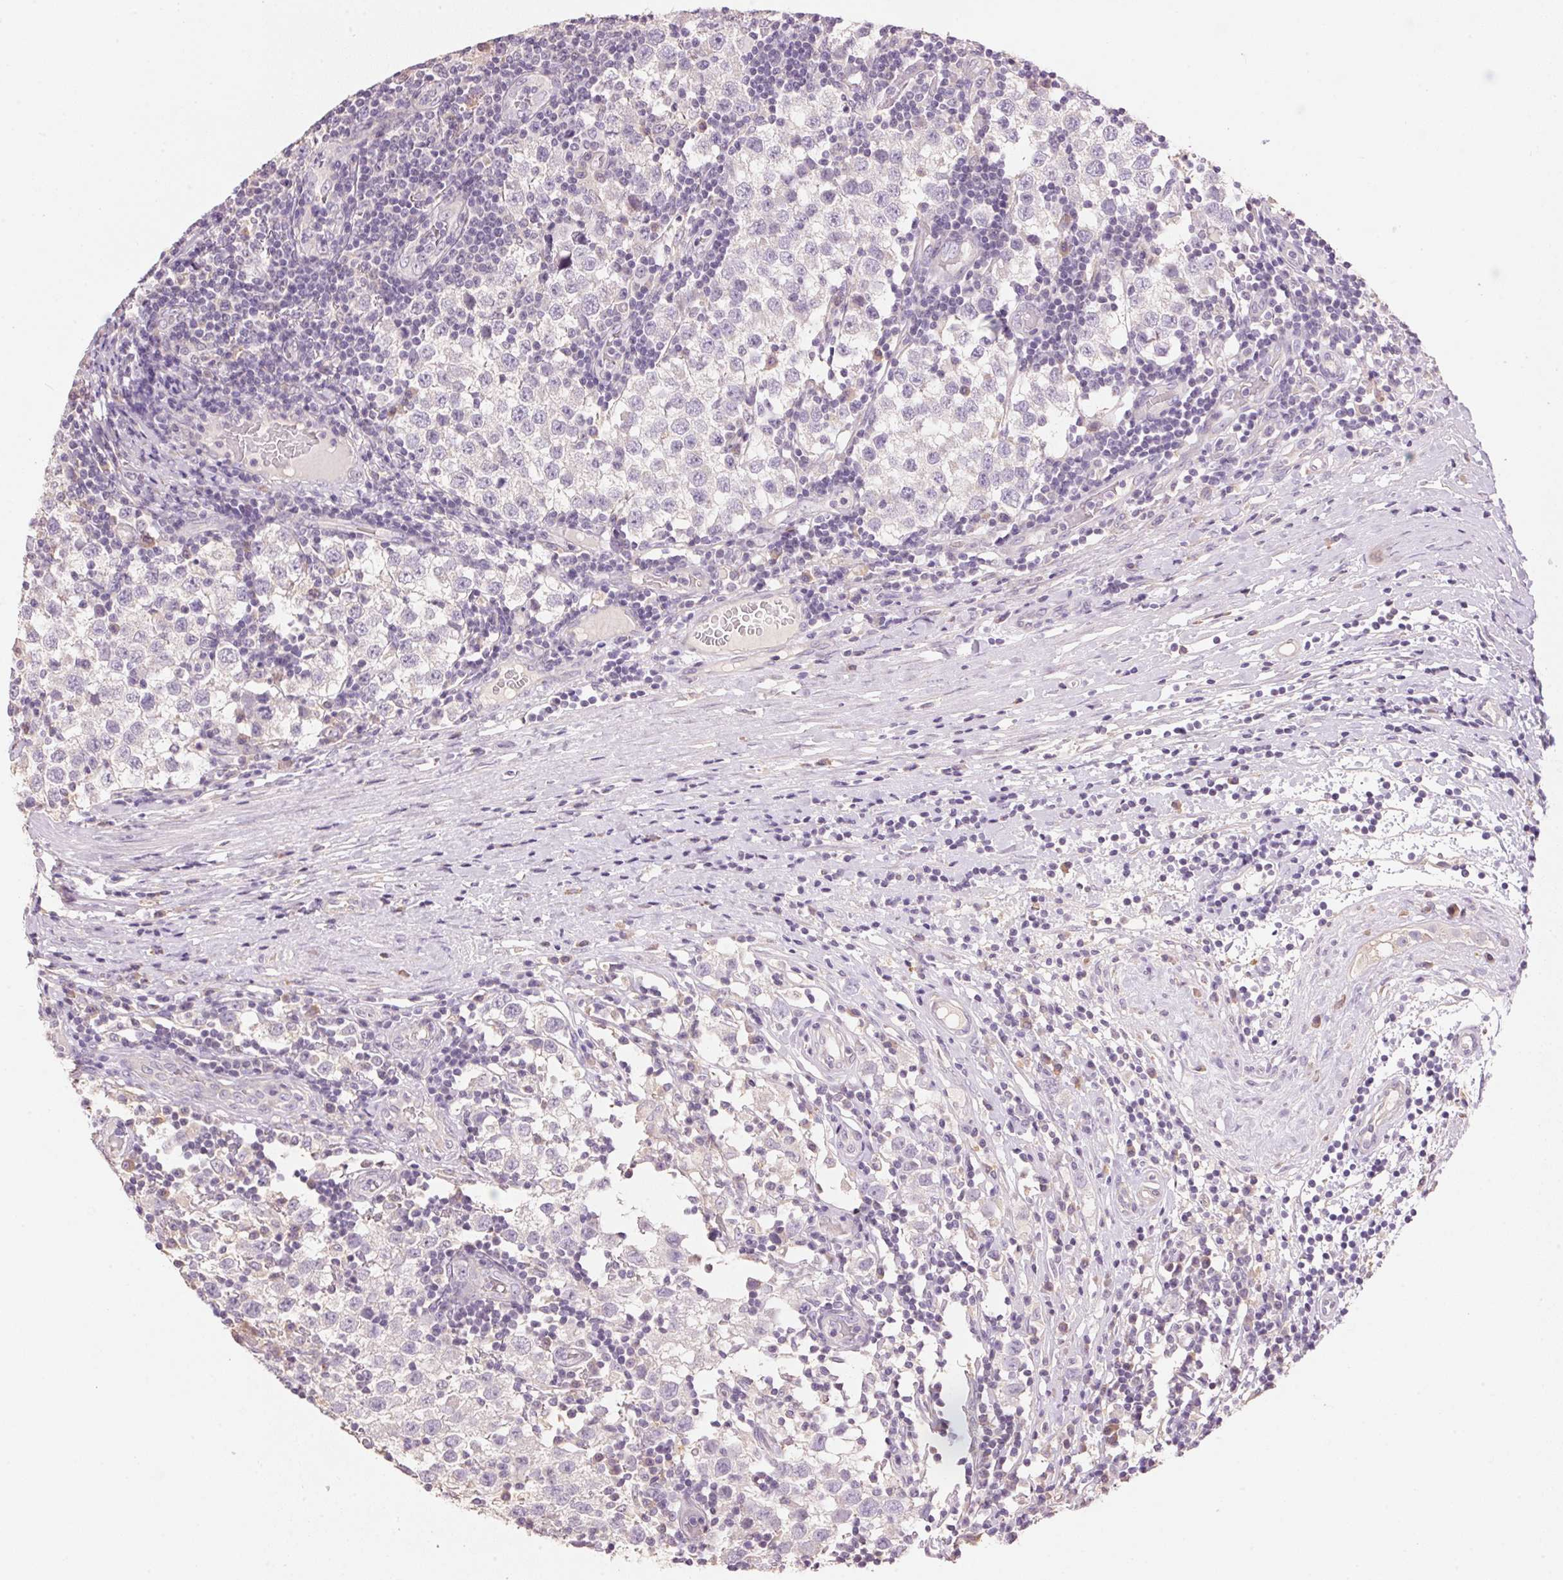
{"staining": {"intensity": "negative", "quantity": "none", "location": "none"}, "tissue": "testis cancer", "cell_type": "Tumor cells", "image_type": "cancer", "snomed": [{"axis": "morphology", "description": "Seminoma, NOS"}, {"axis": "topography", "description": "Testis"}], "caption": "IHC photomicrograph of neoplastic tissue: testis seminoma stained with DAB demonstrates no significant protein expression in tumor cells.", "gene": "LYZL6", "patient": {"sex": "male", "age": 34}}